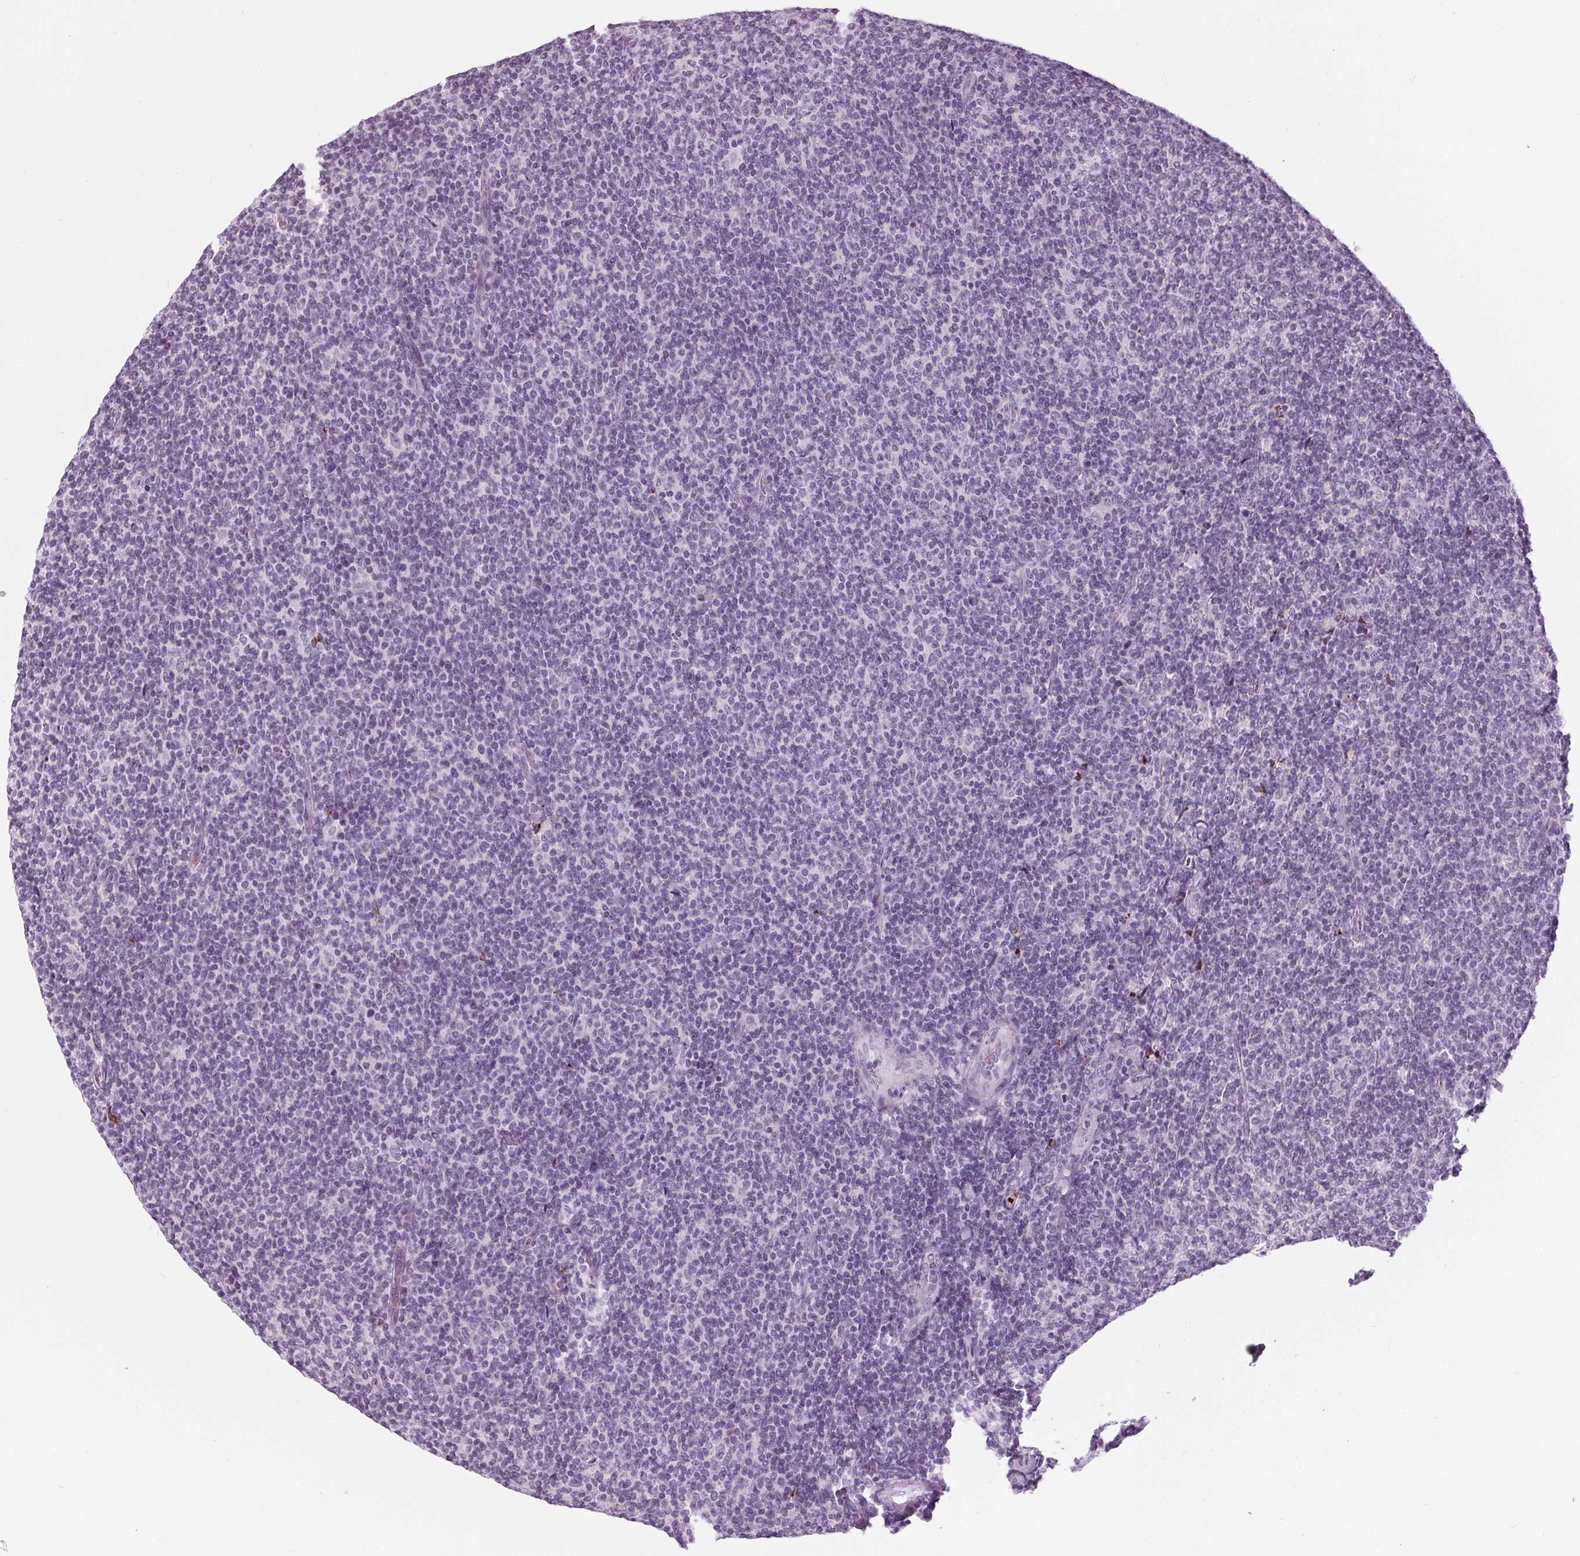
{"staining": {"intensity": "negative", "quantity": "none", "location": "none"}, "tissue": "lymphoma", "cell_type": "Tumor cells", "image_type": "cancer", "snomed": [{"axis": "morphology", "description": "Malignant lymphoma, non-Hodgkin's type, Low grade"}, {"axis": "topography", "description": "Lymph node"}], "caption": "IHC image of human lymphoma stained for a protein (brown), which exhibits no expression in tumor cells.", "gene": "CYP3A43", "patient": {"sex": "male", "age": 52}}